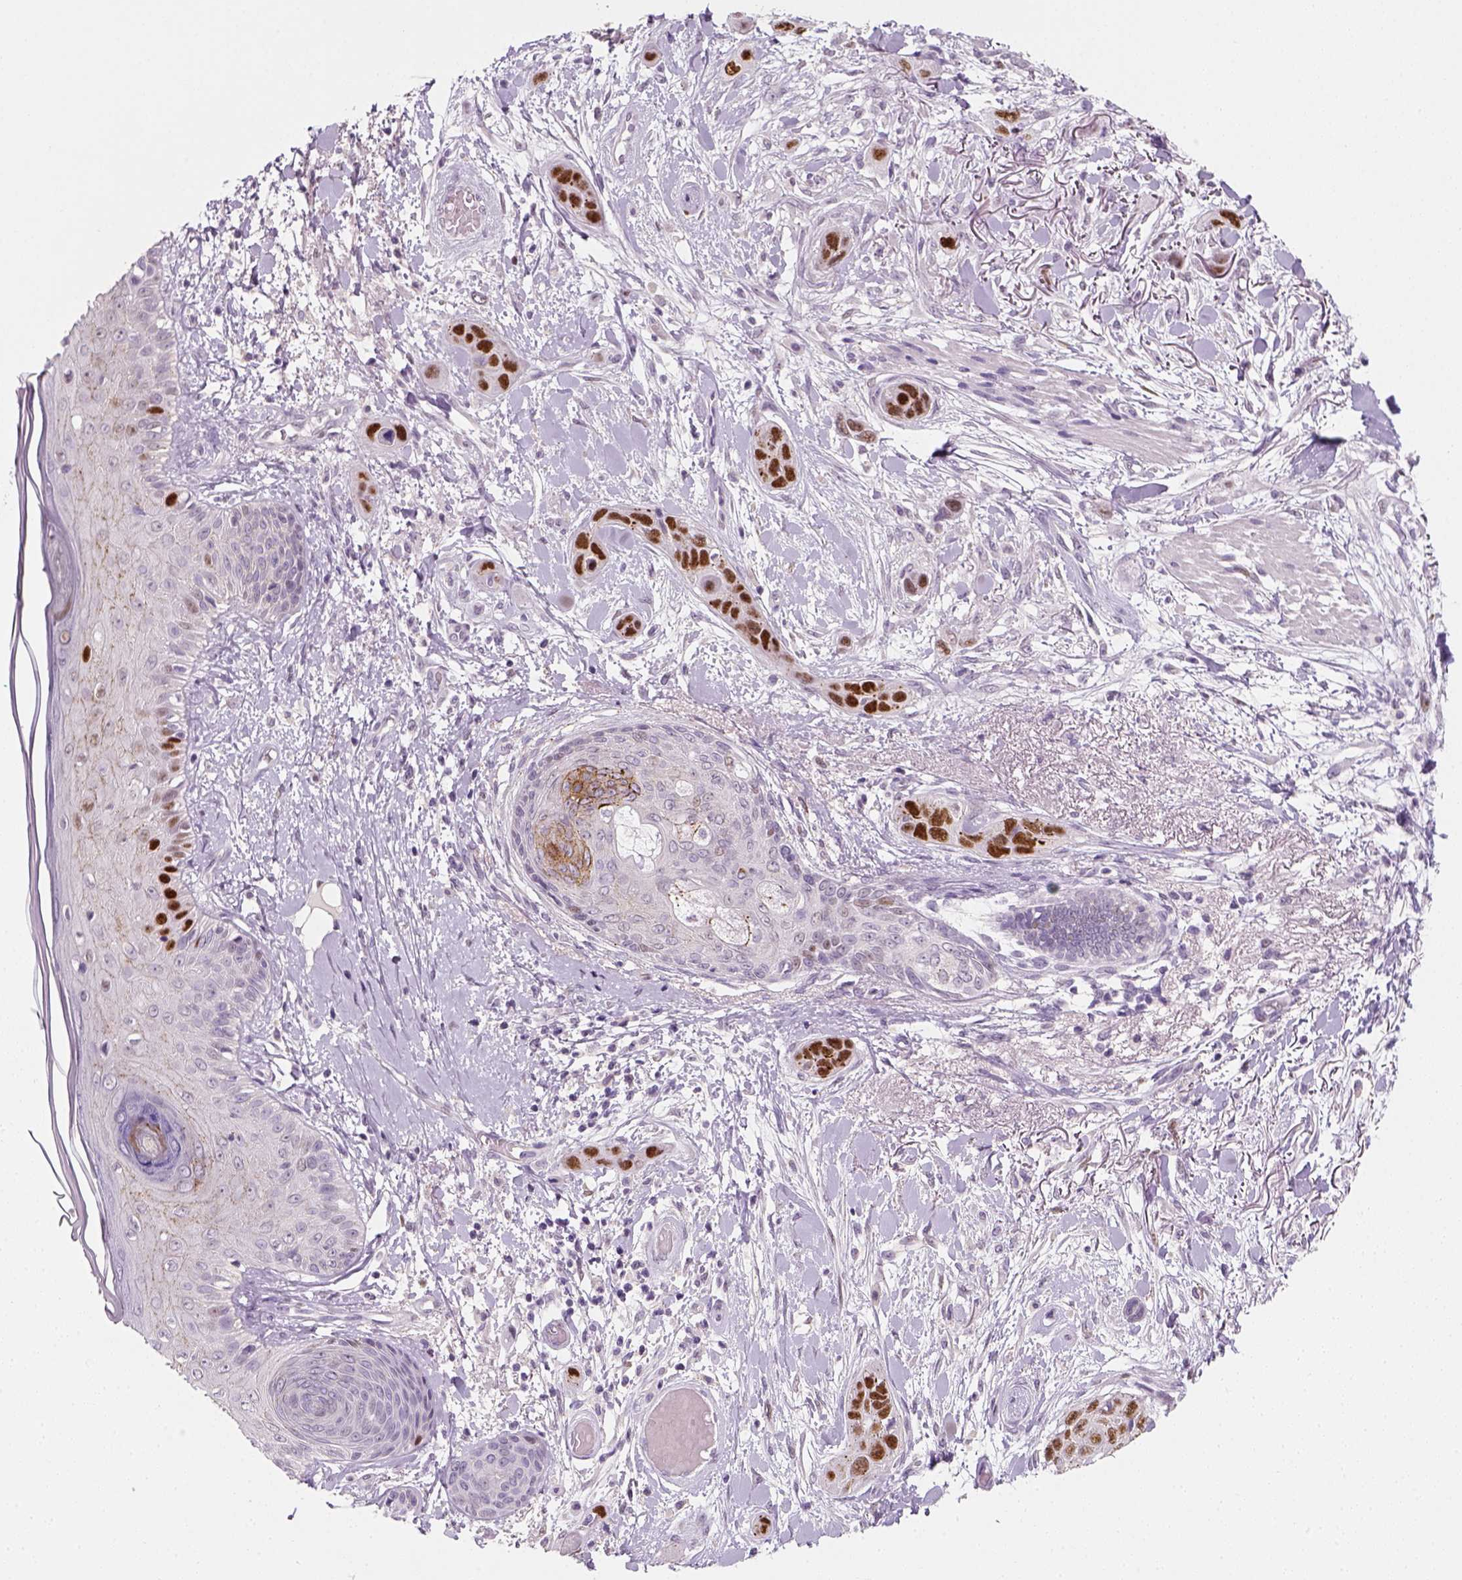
{"staining": {"intensity": "strong", "quantity": ">75%", "location": "nuclear"}, "tissue": "skin cancer", "cell_type": "Tumor cells", "image_type": "cancer", "snomed": [{"axis": "morphology", "description": "Squamous cell carcinoma, NOS"}, {"axis": "topography", "description": "Skin"}], "caption": "IHC staining of skin cancer, which reveals high levels of strong nuclear expression in about >75% of tumor cells indicating strong nuclear protein staining. The staining was performed using DAB (3,3'-diaminobenzidine) (brown) for protein detection and nuclei were counterstained in hematoxylin (blue).", "gene": "TP53", "patient": {"sex": "male", "age": 79}}